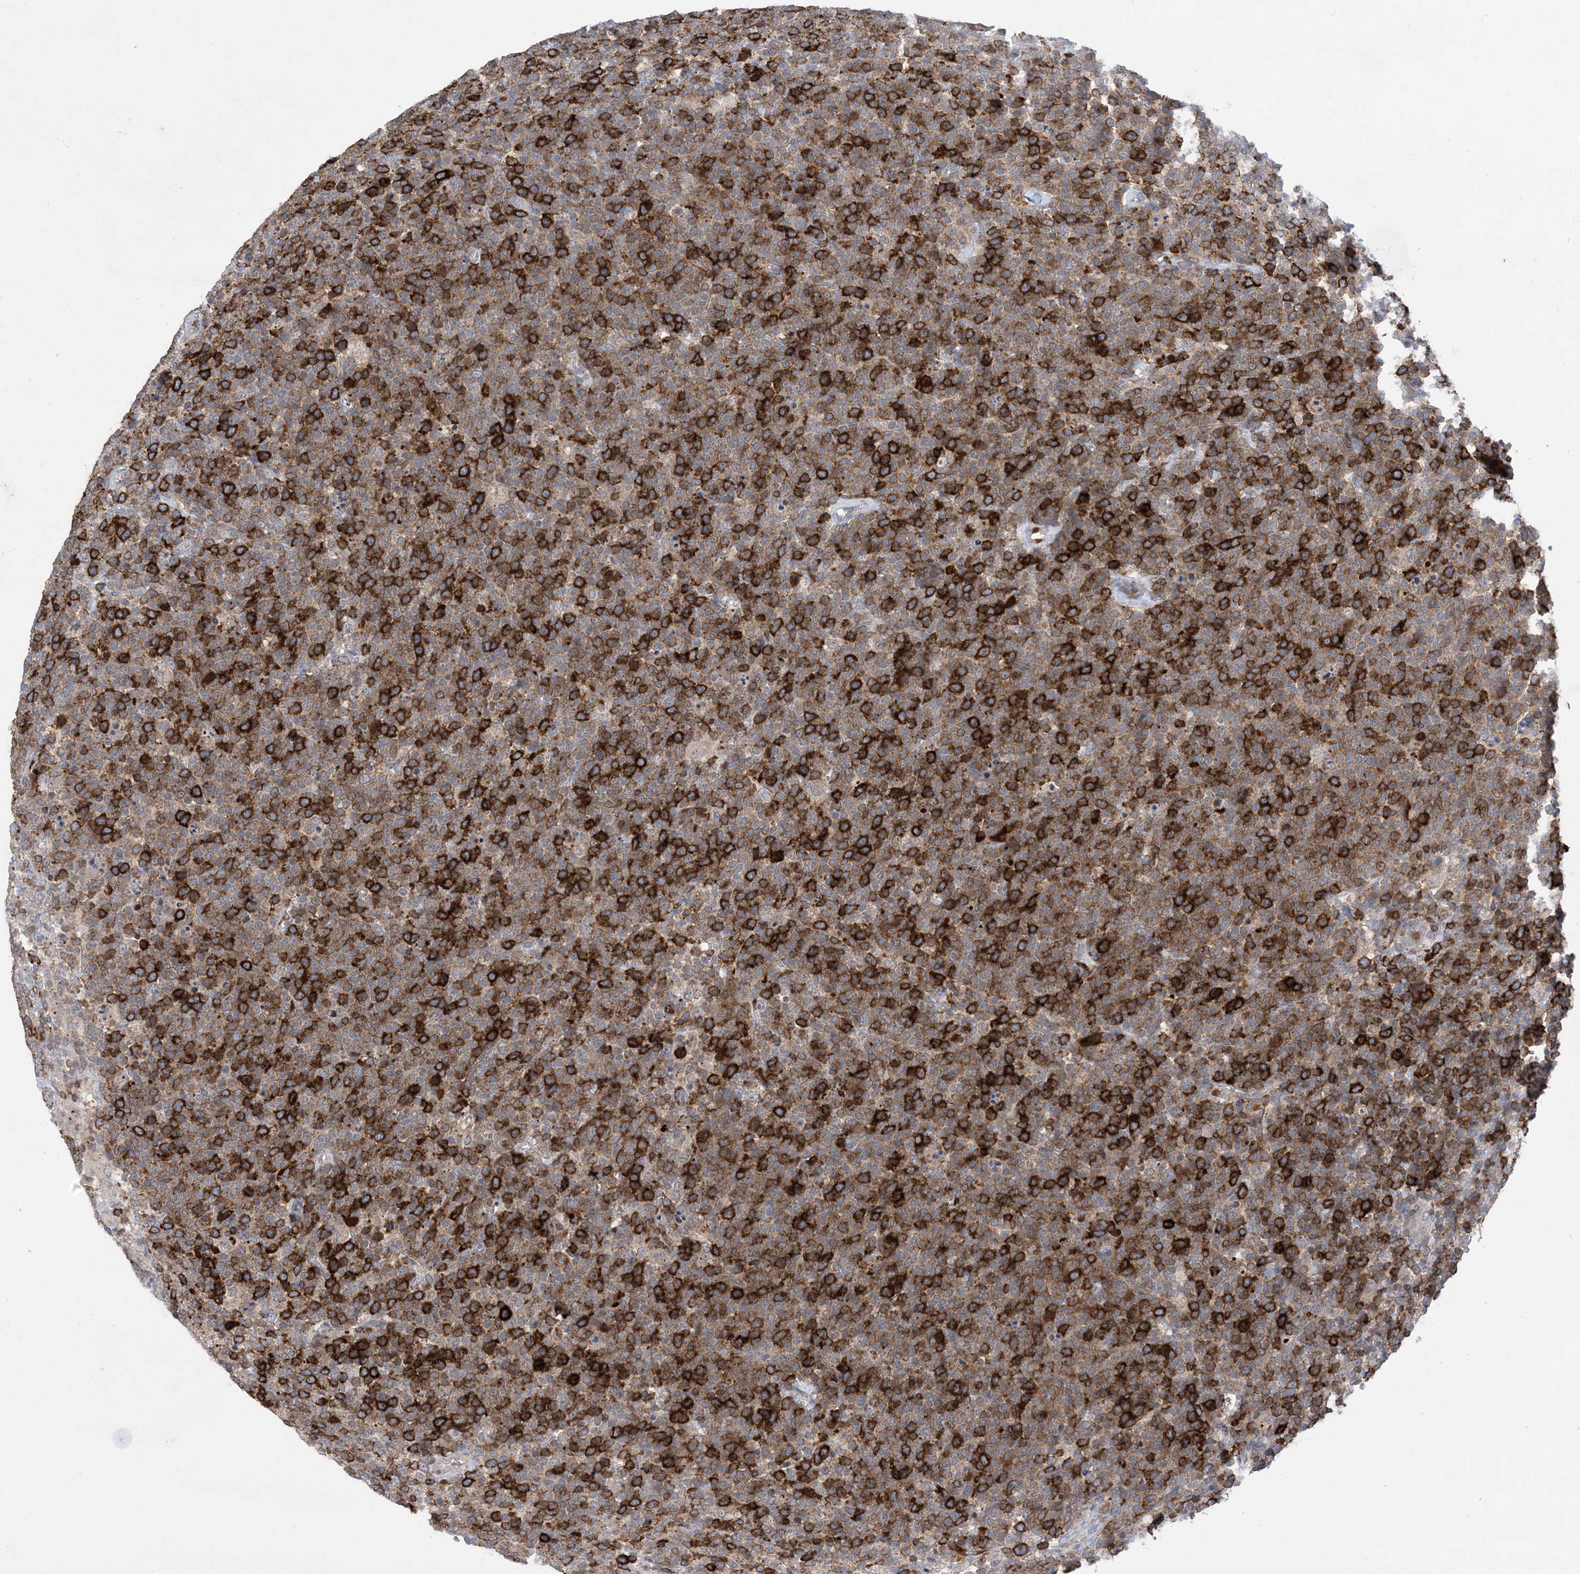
{"staining": {"intensity": "strong", "quantity": "25%-75%", "location": "cytoplasmic/membranous"}, "tissue": "lymphoma", "cell_type": "Tumor cells", "image_type": "cancer", "snomed": [{"axis": "morphology", "description": "Malignant lymphoma, non-Hodgkin's type, High grade"}, {"axis": "topography", "description": "Lymph node"}], "caption": "Protein analysis of malignant lymphoma, non-Hodgkin's type (high-grade) tissue demonstrates strong cytoplasmic/membranous expression in about 25%-75% of tumor cells. The protein of interest is stained brown, and the nuclei are stained in blue (DAB (3,3'-diaminobenzidine) IHC with brightfield microscopy, high magnification).", "gene": "AOC1", "patient": {"sex": "male", "age": 61}}